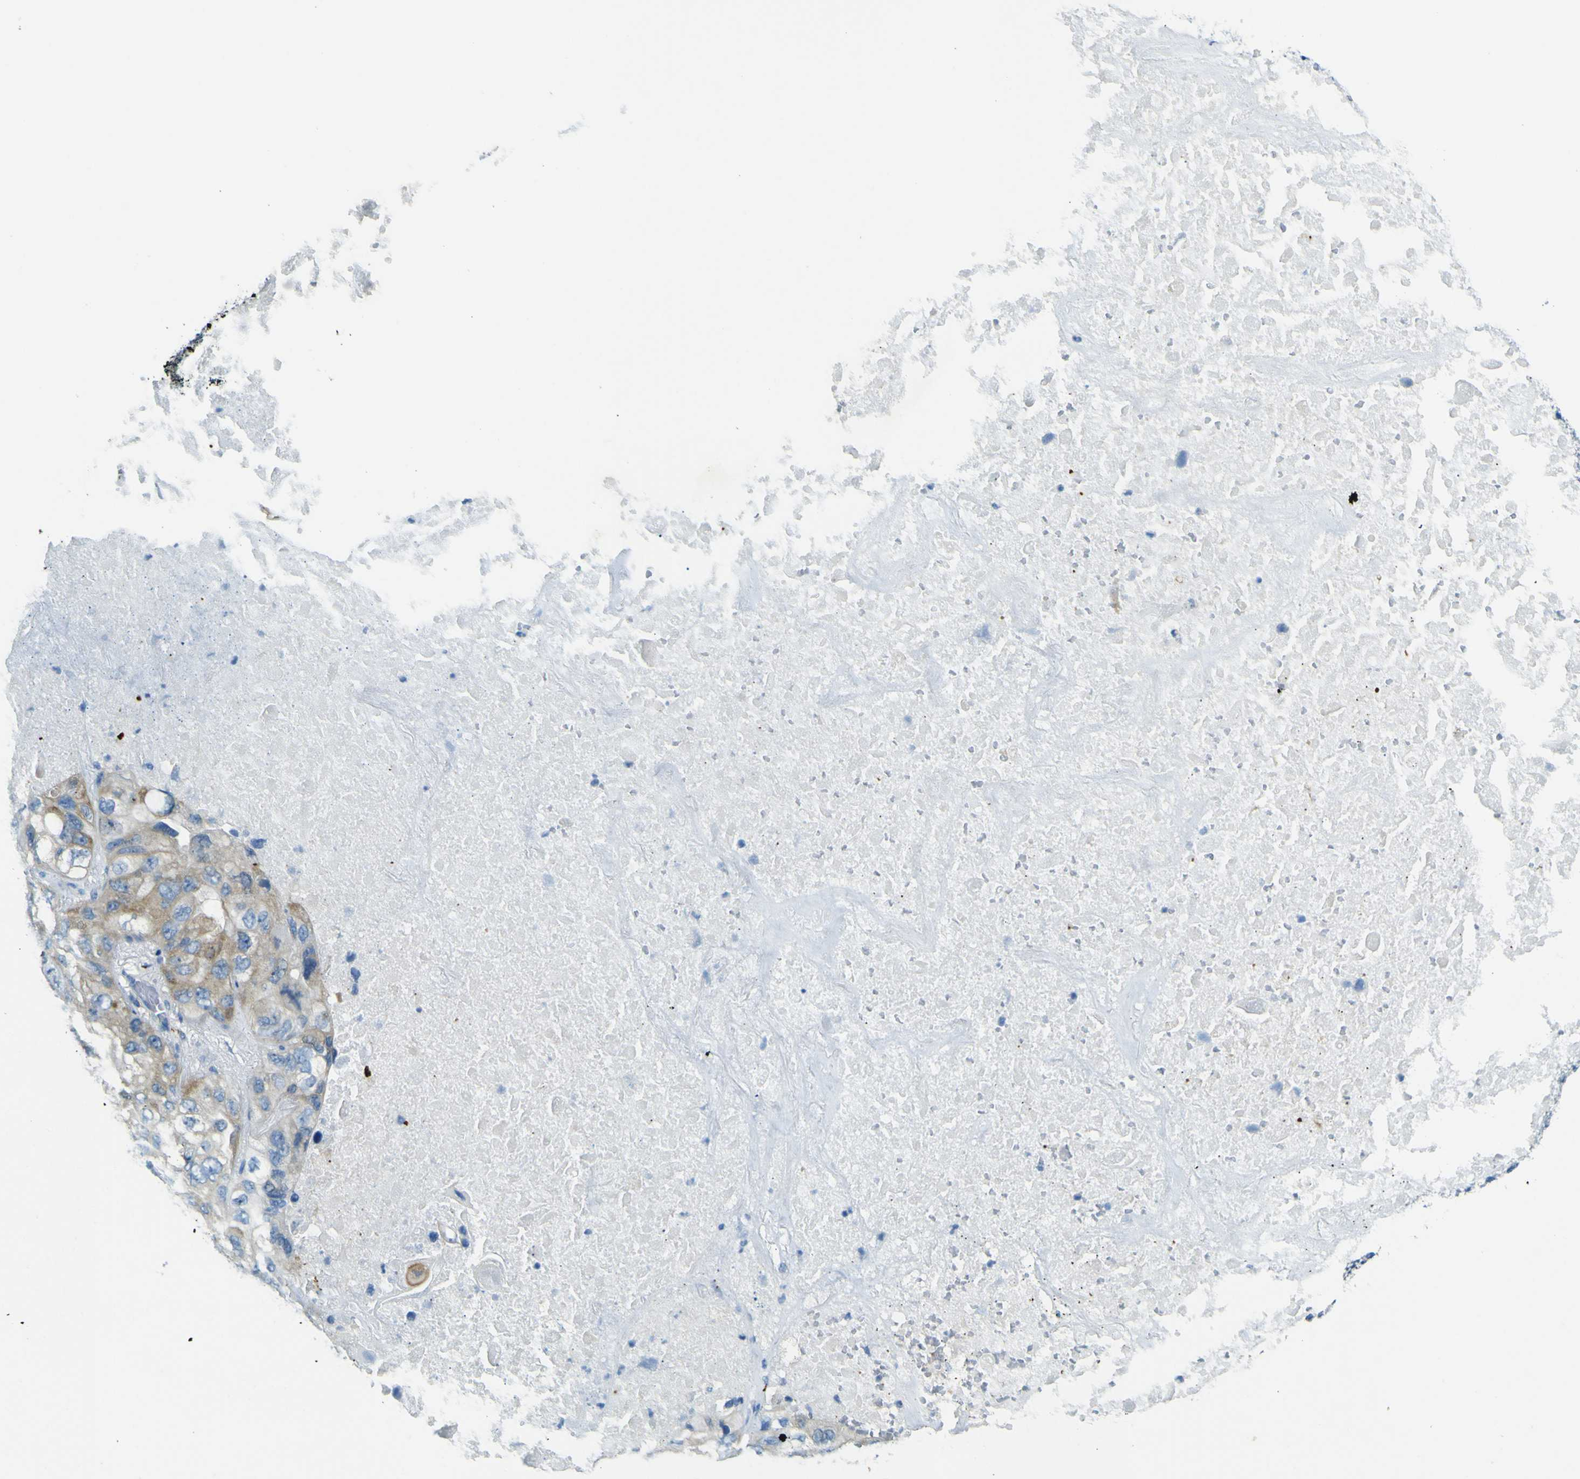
{"staining": {"intensity": "moderate", "quantity": "25%-75%", "location": "cytoplasmic/membranous"}, "tissue": "lung cancer", "cell_type": "Tumor cells", "image_type": "cancer", "snomed": [{"axis": "morphology", "description": "Squamous cell carcinoma, NOS"}, {"axis": "topography", "description": "Lung"}], "caption": "This micrograph shows IHC staining of human lung squamous cell carcinoma, with medium moderate cytoplasmic/membranous positivity in approximately 25%-75% of tumor cells.", "gene": "SORCS1", "patient": {"sex": "female", "age": 73}}